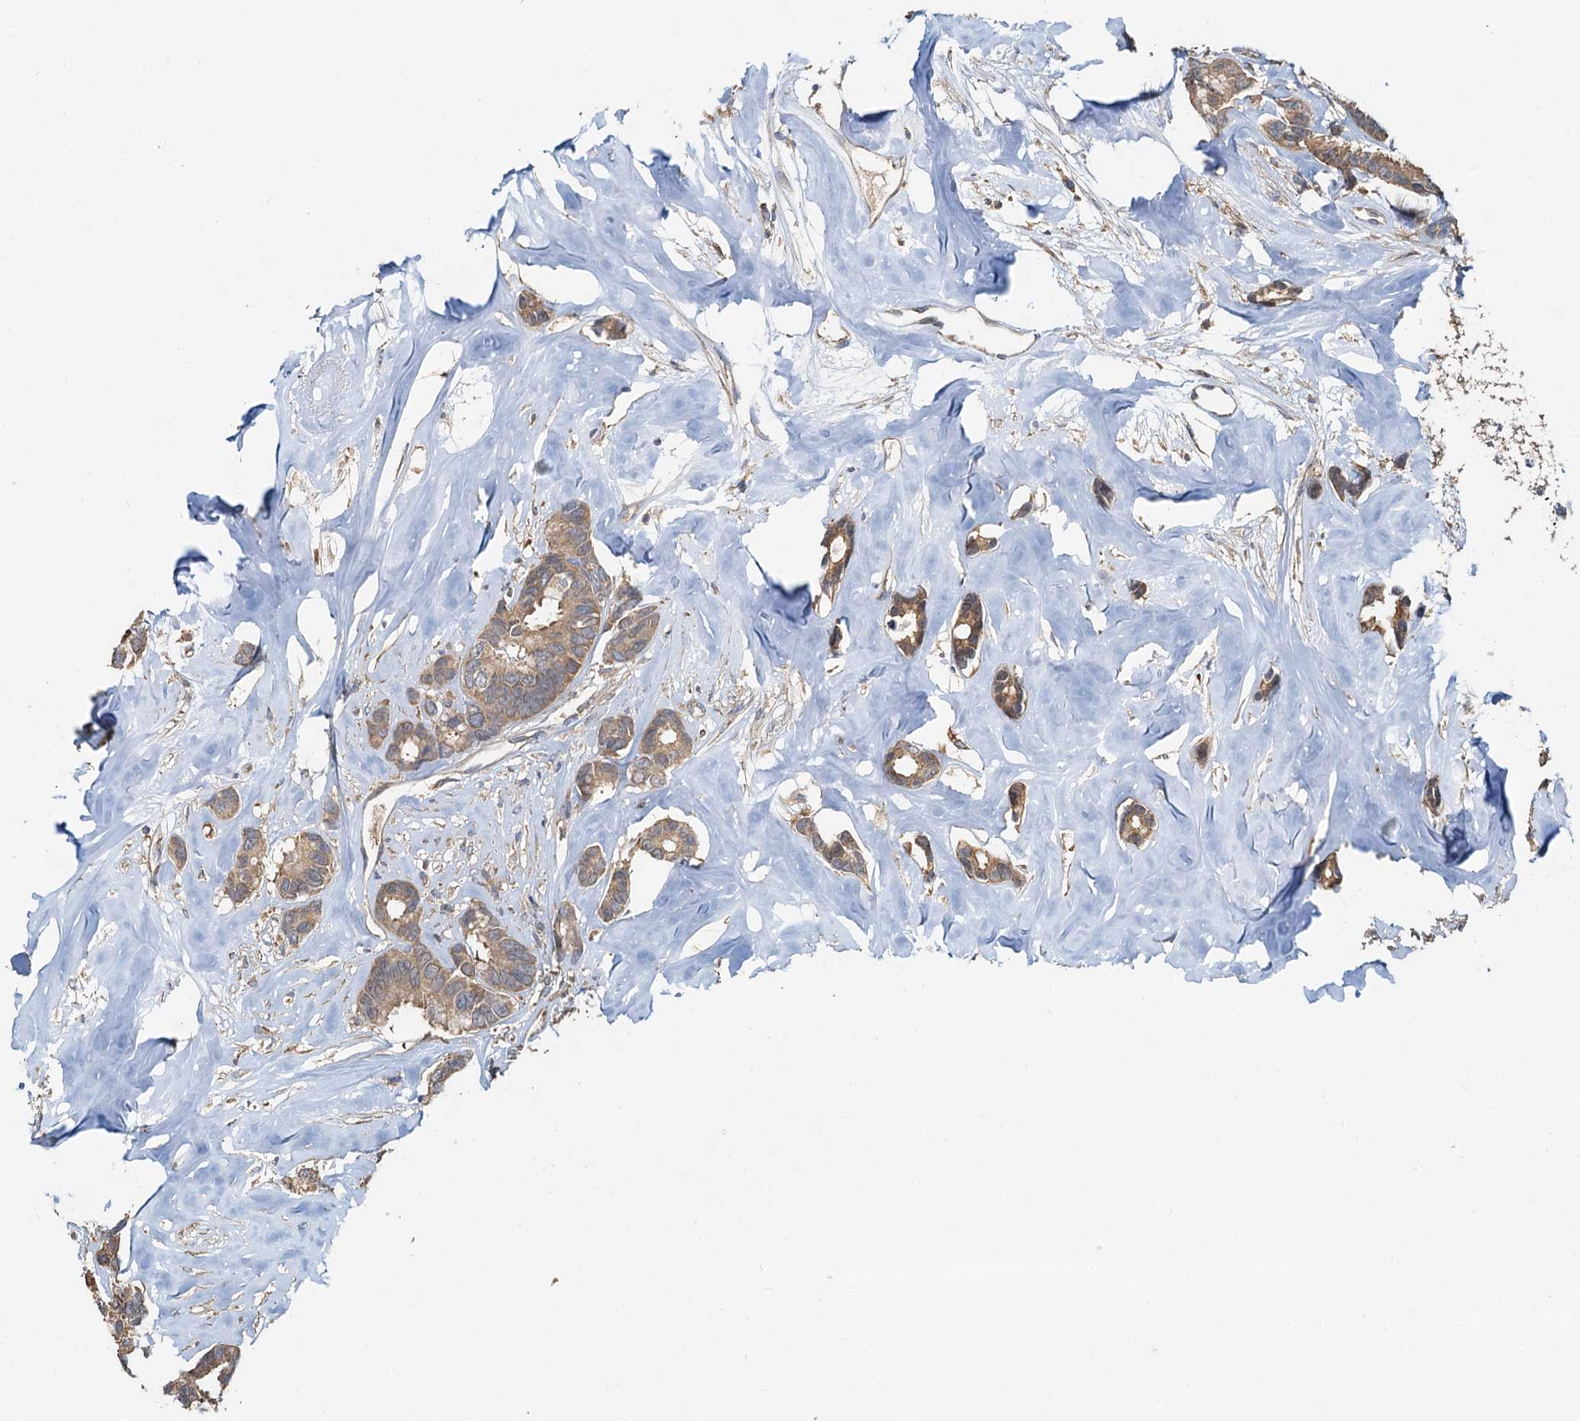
{"staining": {"intensity": "weak", "quantity": ">75%", "location": "cytoplasmic/membranous"}, "tissue": "breast cancer", "cell_type": "Tumor cells", "image_type": "cancer", "snomed": [{"axis": "morphology", "description": "Duct carcinoma"}, {"axis": "topography", "description": "Breast"}], "caption": "DAB (3,3'-diaminobenzidine) immunohistochemical staining of infiltrating ductal carcinoma (breast) shows weak cytoplasmic/membranous protein staining in approximately >75% of tumor cells.", "gene": "HYI", "patient": {"sex": "female", "age": 87}}